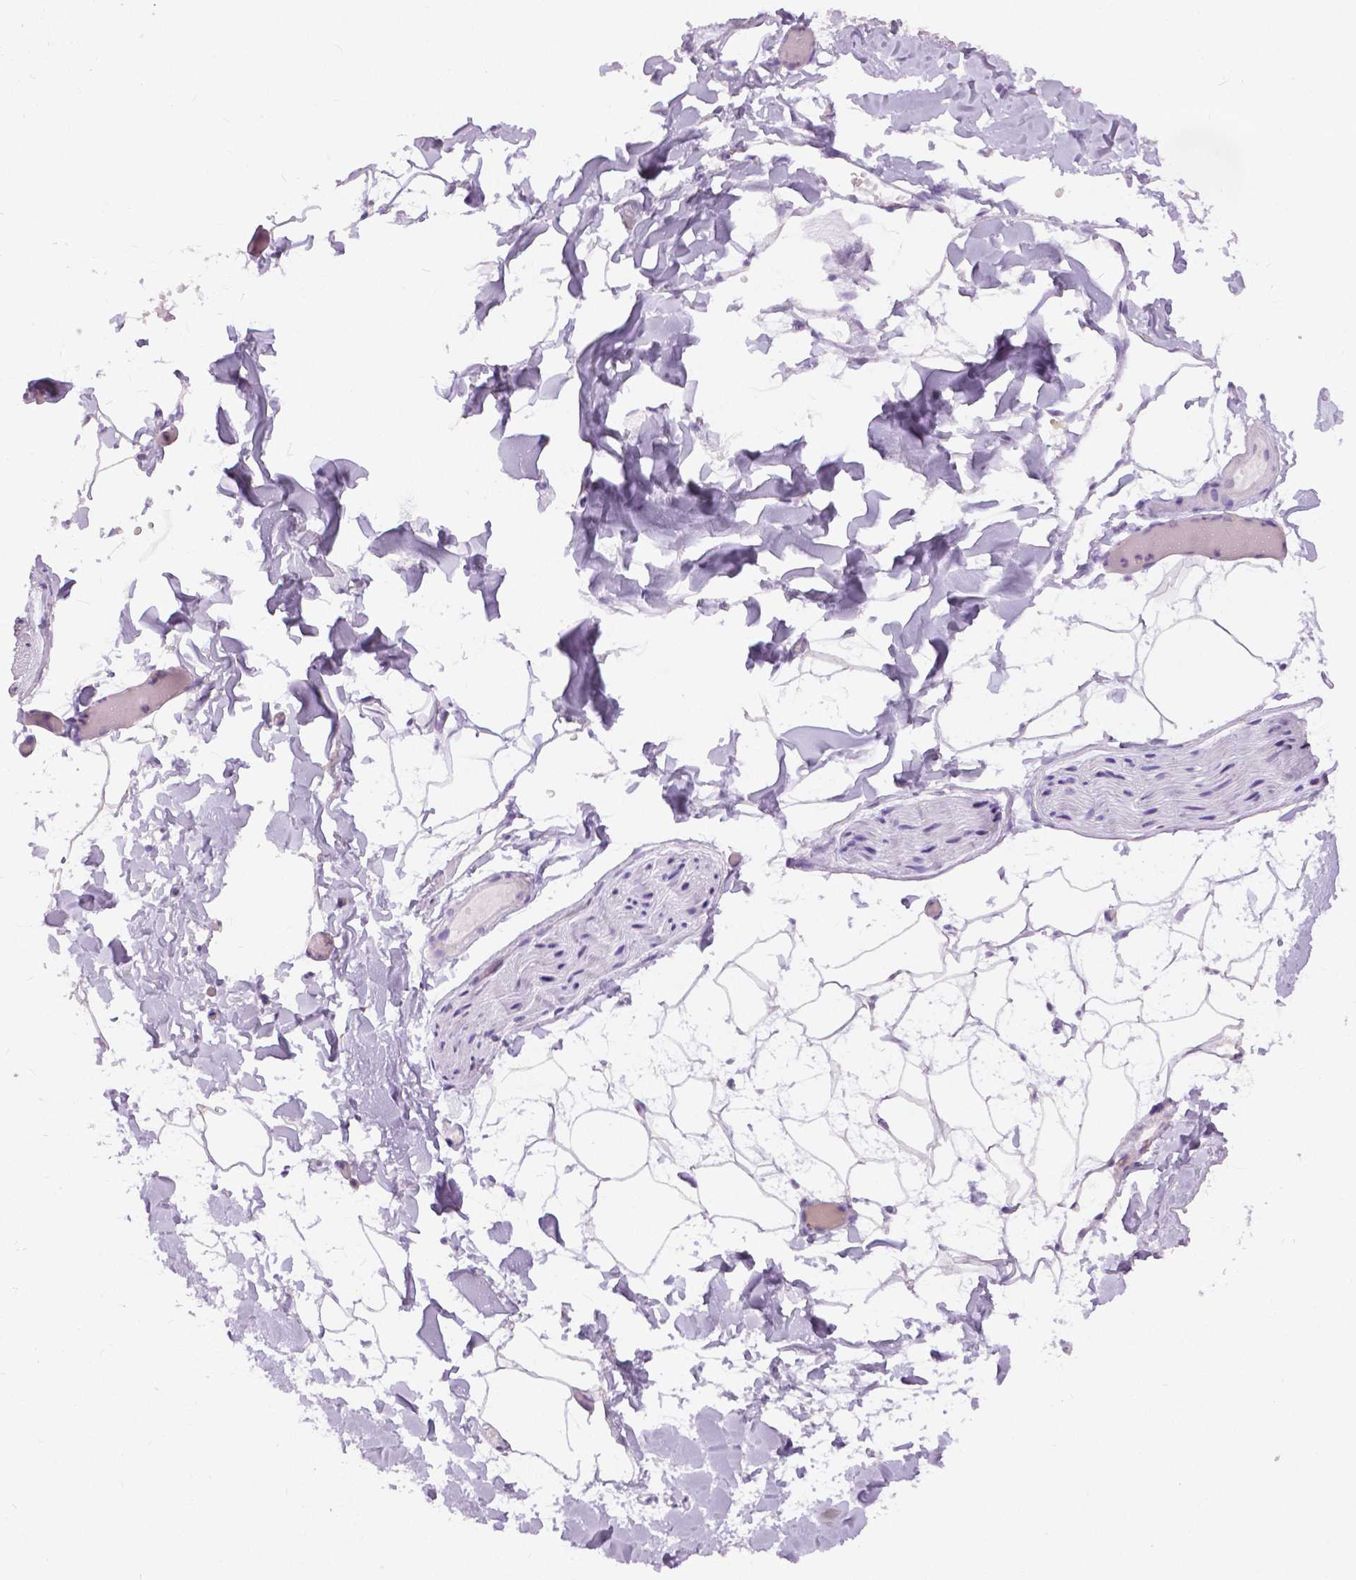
{"staining": {"intensity": "negative", "quantity": "none", "location": "none"}, "tissue": "adipose tissue", "cell_type": "Adipocytes", "image_type": "normal", "snomed": [{"axis": "morphology", "description": "Normal tissue, NOS"}, {"axis": "topography", "description": "Gallbladder"}, {"axis": "topography", "description": "Peripheral nerve tissue"}], "caption": "A high-resolution micrograph shows immunohistochemistry (IHC) staining of benign adipose tissue, which exhibits no significant staining in adipocytes.", "gene": "TP53TG5", "patient": {"sex": "female", "age": 45}}